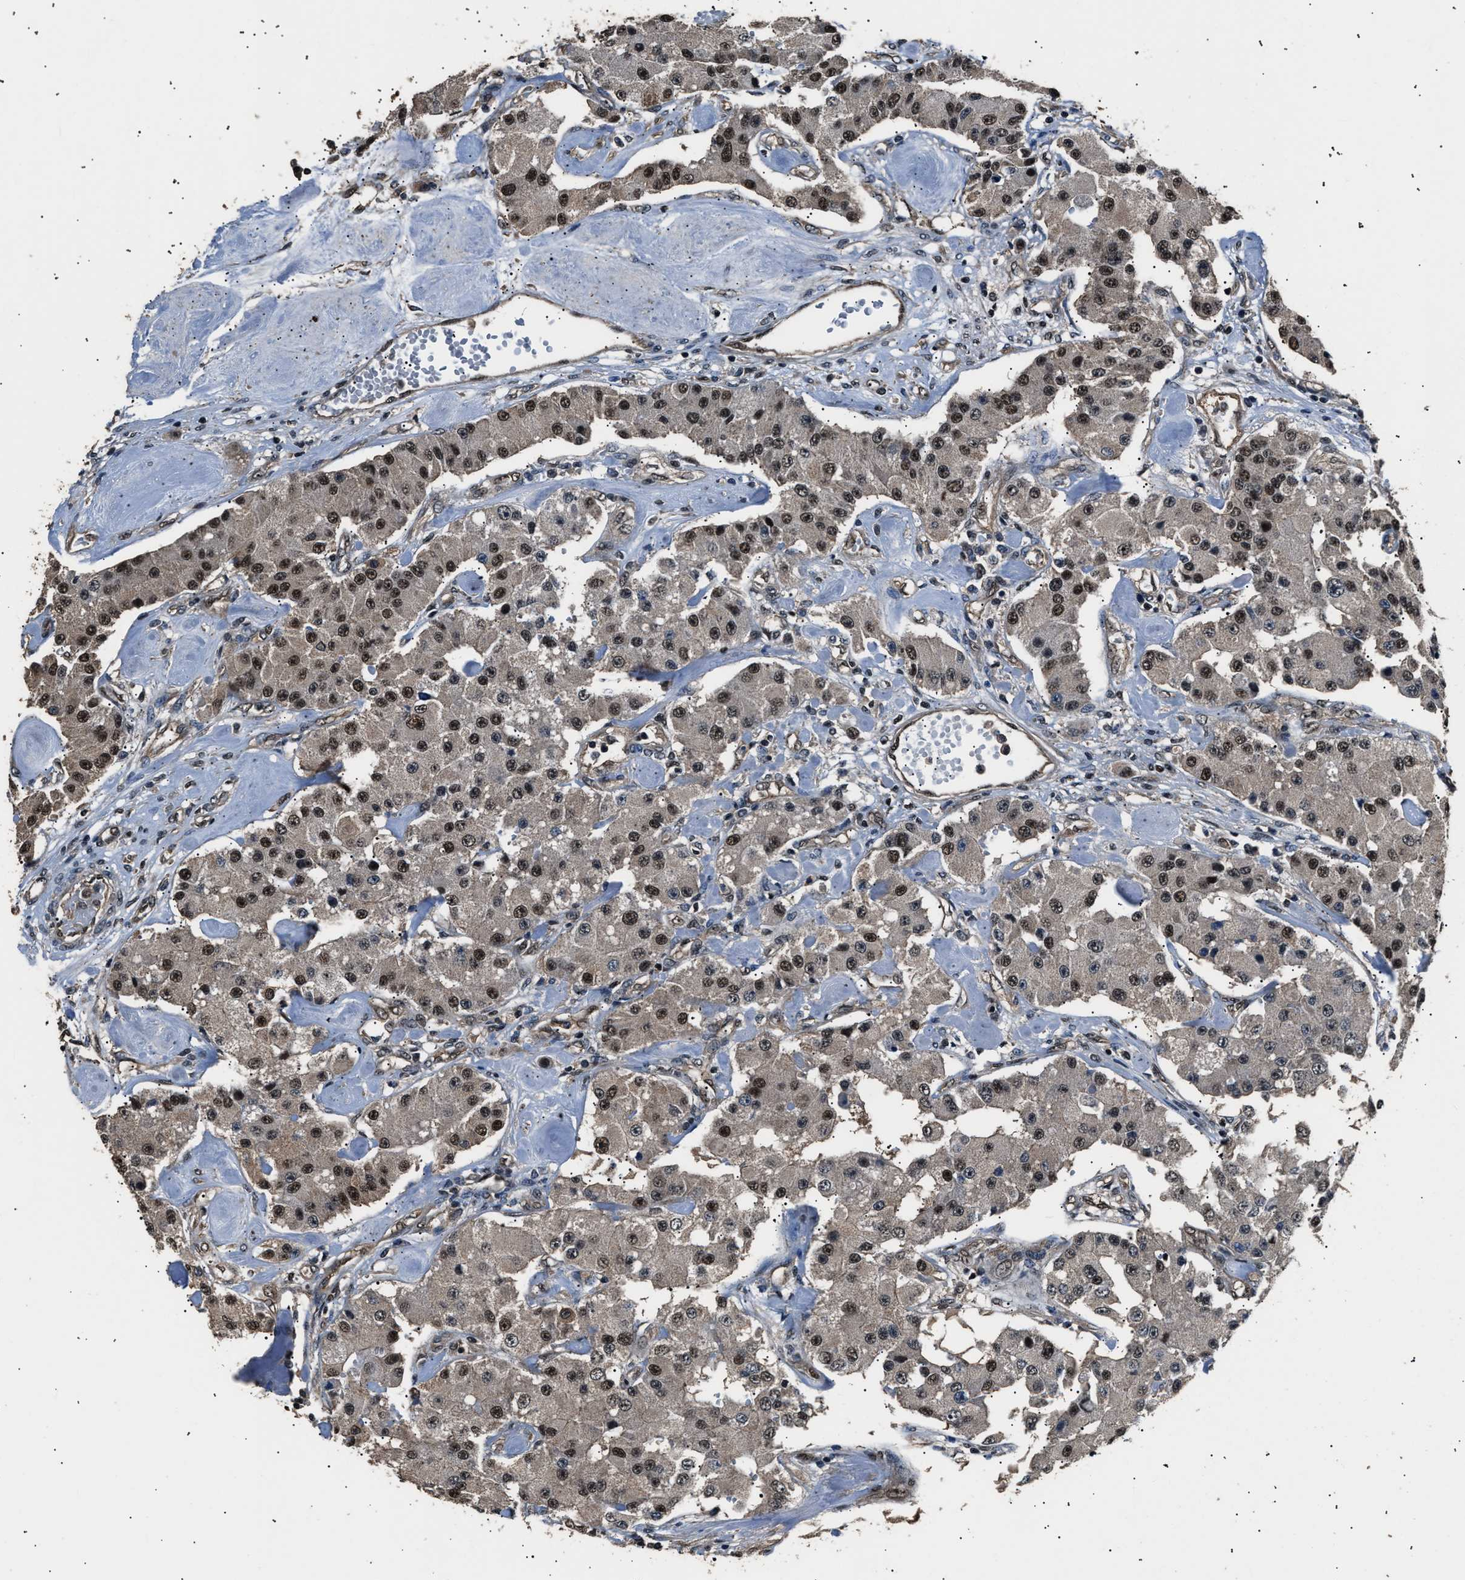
{"staining": {"intensity": "moderate", "quantity": ">75%", "location": "nuclear"}, "tissue": "carcinoid", "cell_type": "Tumor cells", "image_type": "cancer", "snomed": [{"axis": "morphology", "description": "Carcinoid, malignant, NOS"}, {"axis": "topography", "description": "Pancreas"}], "caption": "Approximately >75% of tumor cells in carcinoid (malignant) demonstrate moderate nuclear protein expression as visualized by brown immunohistochemical staining.", "gene": "DFFA", "patient": {"sex": "male", "age": 41}}